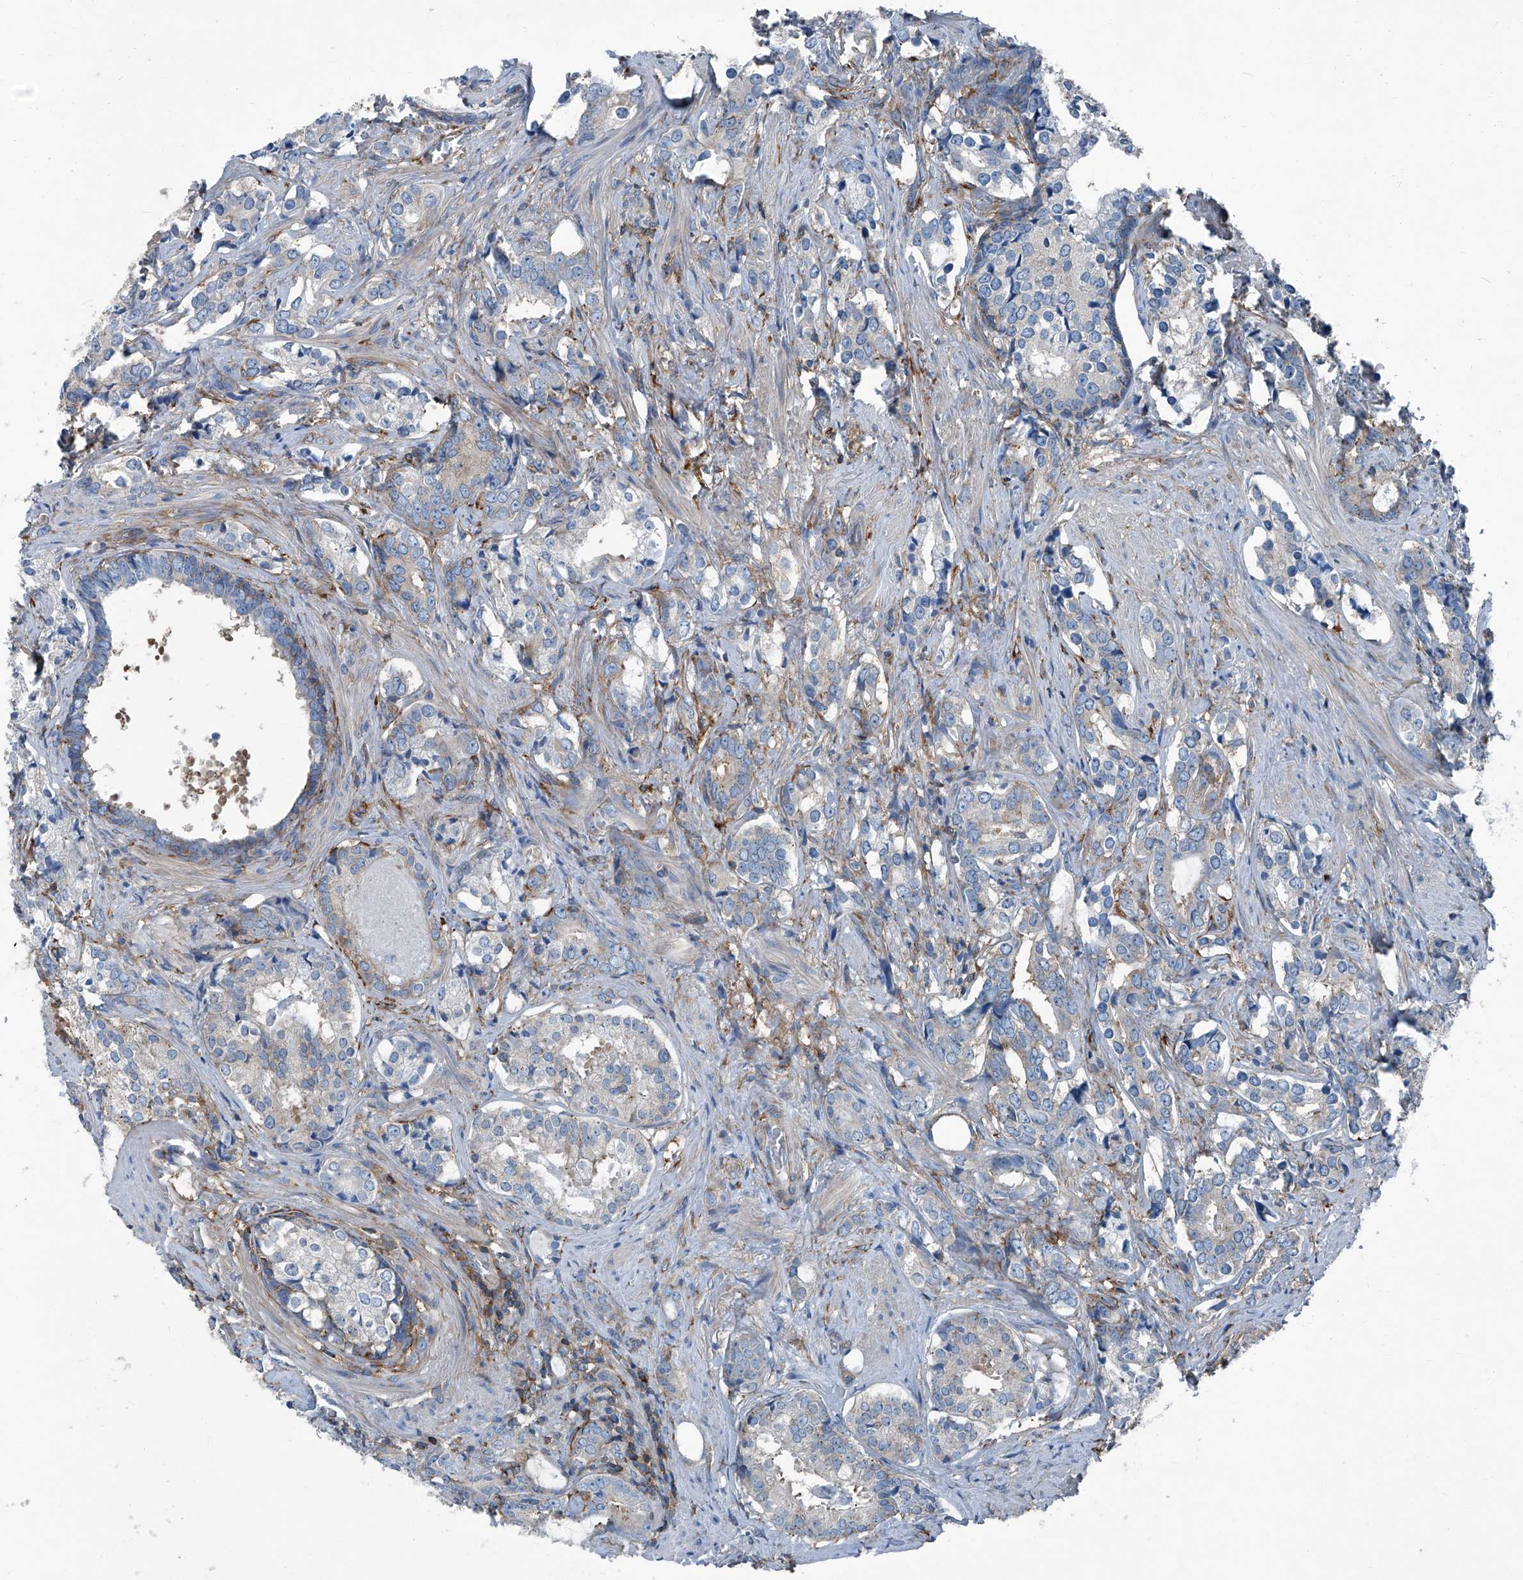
{"staining": {"intensity": "negative", "quantity": "none", "location": "none"}, "tissue": "prostate cancer", "cell_type": "Tumor cells", "image_type": "cancer", "snomed": [{"axis": "morphology", "description": "Adenocarcinoma, High grade"}, {"axis": "topography", "description": "Prostate"}], "caption": "High power microscopy micrograph of an immunohistochemistry histopathology image of high-grade adenocarcinoma (prostate), revealing no significant positivity in tumor cells.", "gene": "SEPTIN7", "patient": {"sex": "male", "age": 58}}